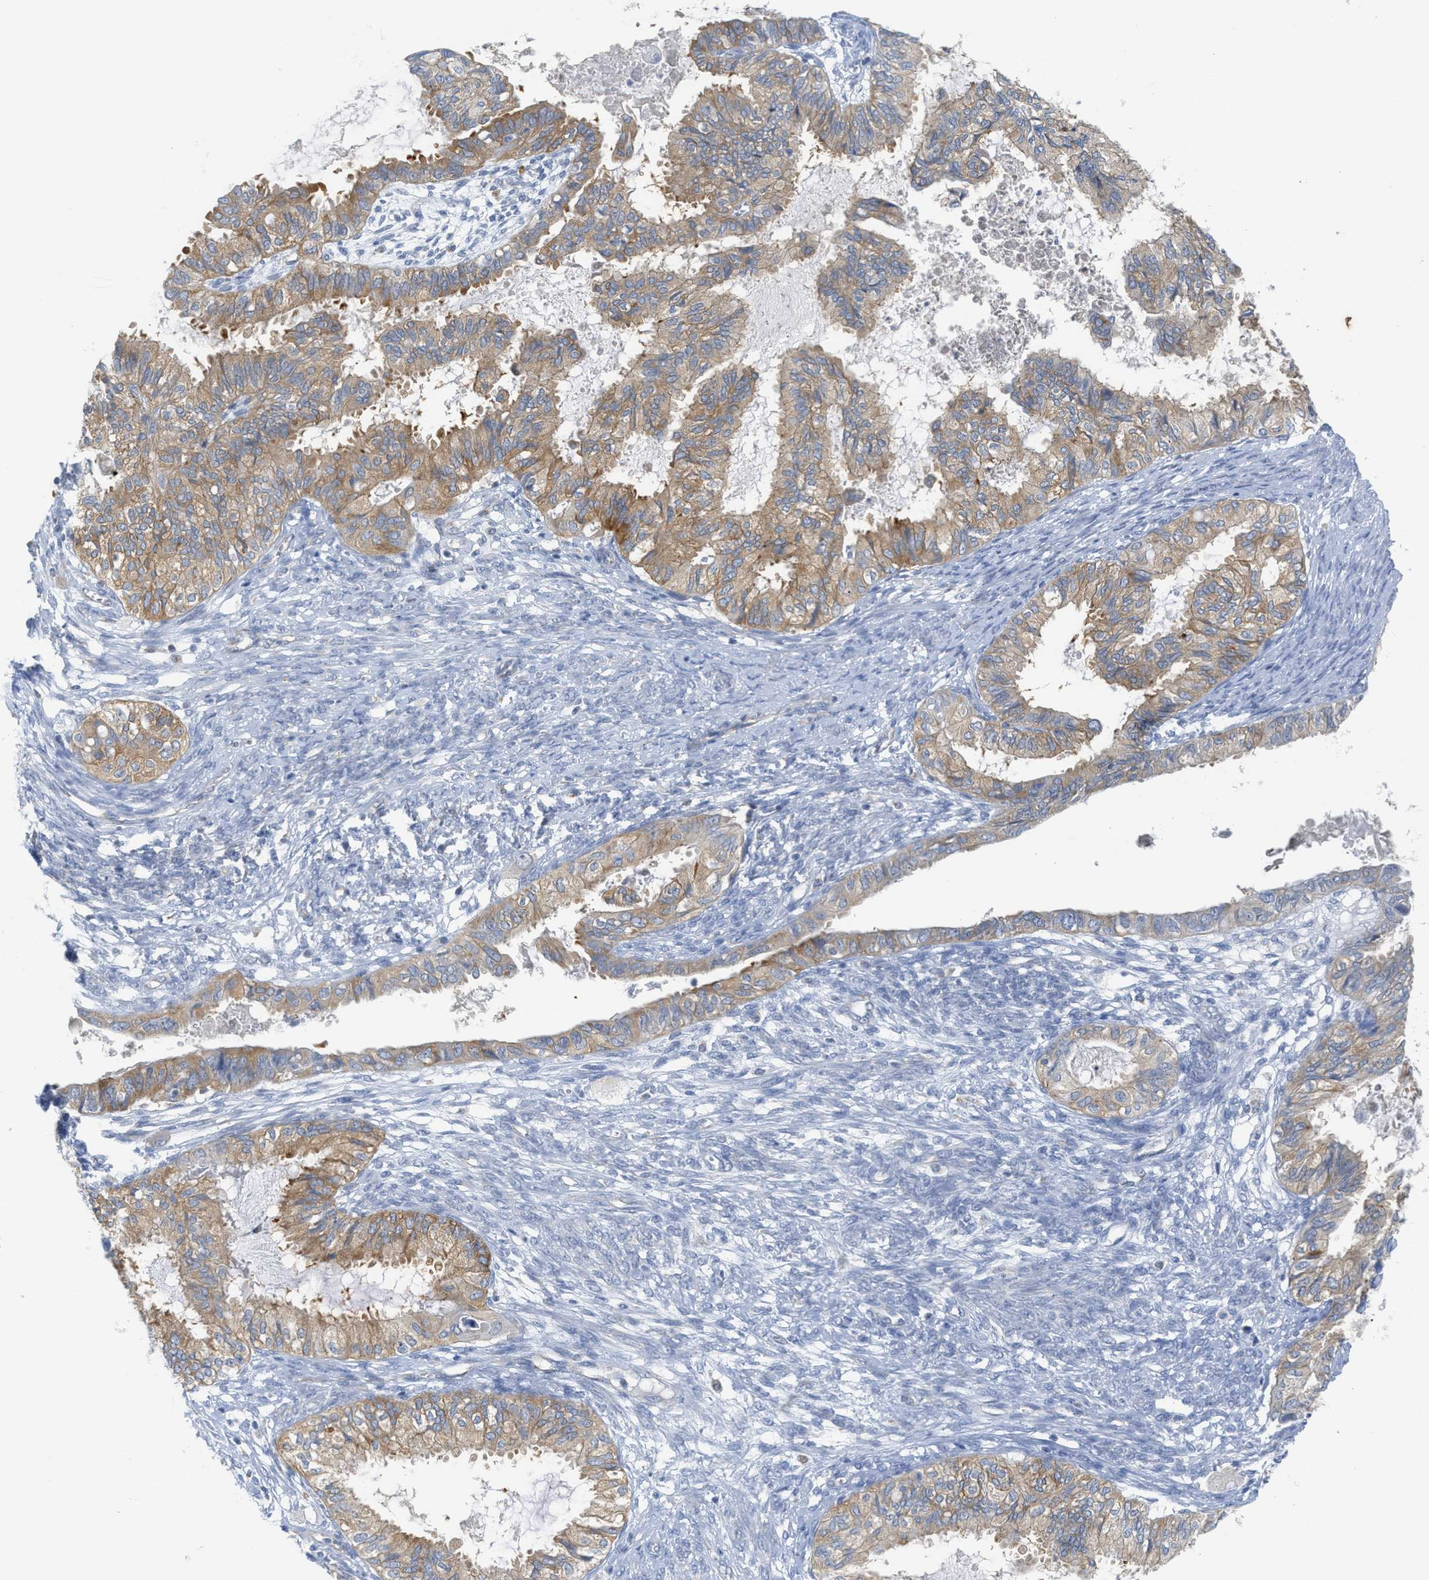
{"staining": {"intensity": "moderate", "quantity": ">75%", "location": "cytoplasmic/membranous"}, "tissue": "cervical cancer", "cell_type": "Tumor cells", "image_type": "cancer", "snomed": [{"axis": "morphology", "description": "Normal tissue, NOS"}, {"axis": "morphology", "description": "Adenocarcinoma, NOS"}, {"axis": "topography", "description": "Cervix"}, {"axis": "topography", "description": "Endometrium"}], "caption": "Moderate cytoplasmic/membranous staining for a protein is seen in about >75% of tumor cells of adenocarcinoma (cervical) using IHC.", "gene": "GATD3", "patient": {"sex": "female", "age": 86}}